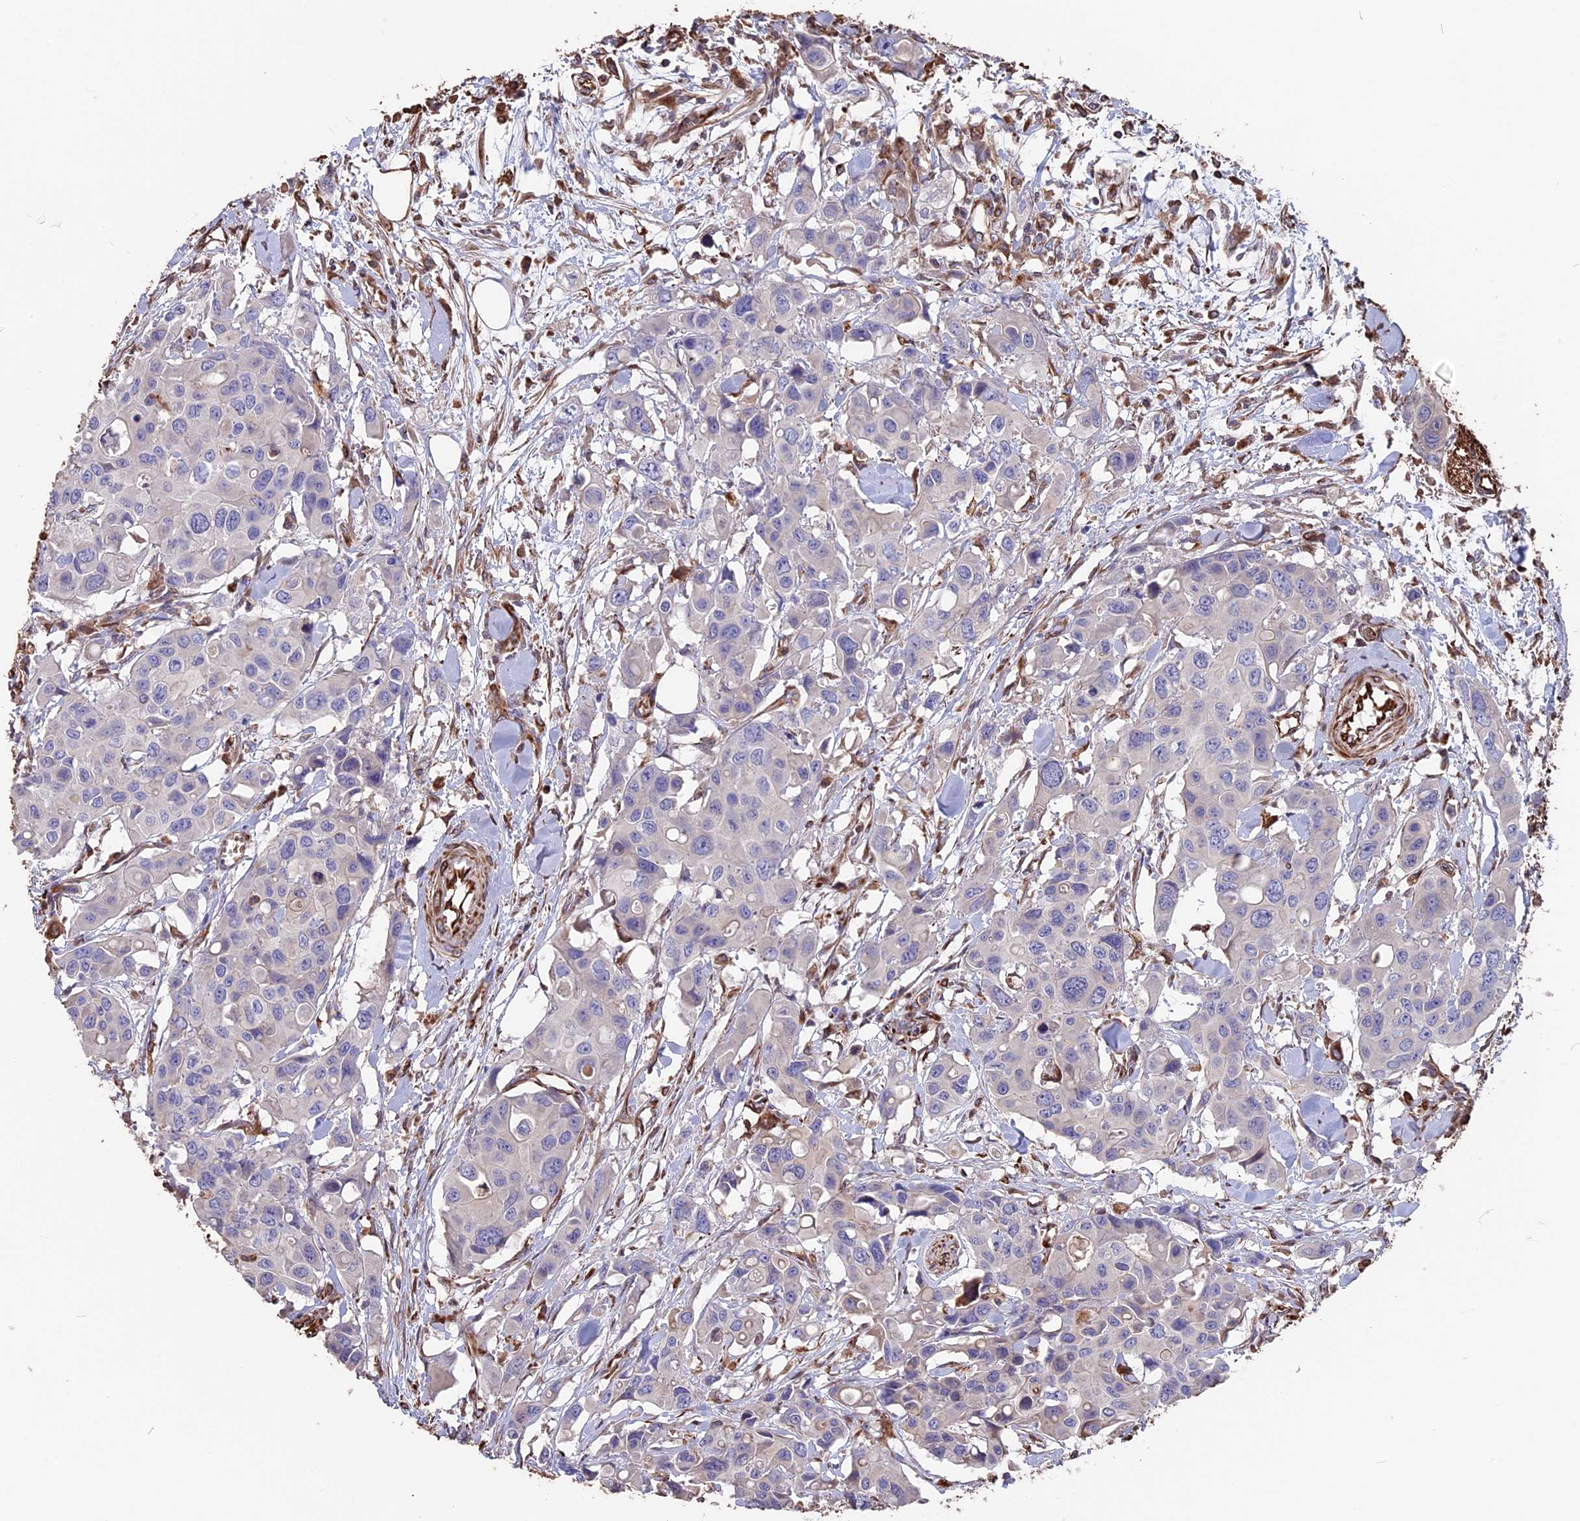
{"staining": {"intensity": "negative", "quantity": "none", "location": "none"}, "tissue": "colorectal cancer", "cell_type": "Tumor cells", "image_type": "cancer", "snomed": [{"axis": "morphology", "description": "Adenocarcinoma, NOS"}, {"axis": "topography", "description": "Colon"}], "caption": "DAB immunohistochemical staining of colorectal cancer shows no significant staining in tumor cells. The staining is performed using DAB brown chromogen with nuclei counter-stained in using hematoxylin.", "gene": "SEH1L", "patient": {"sex": "male", "age": 77}}